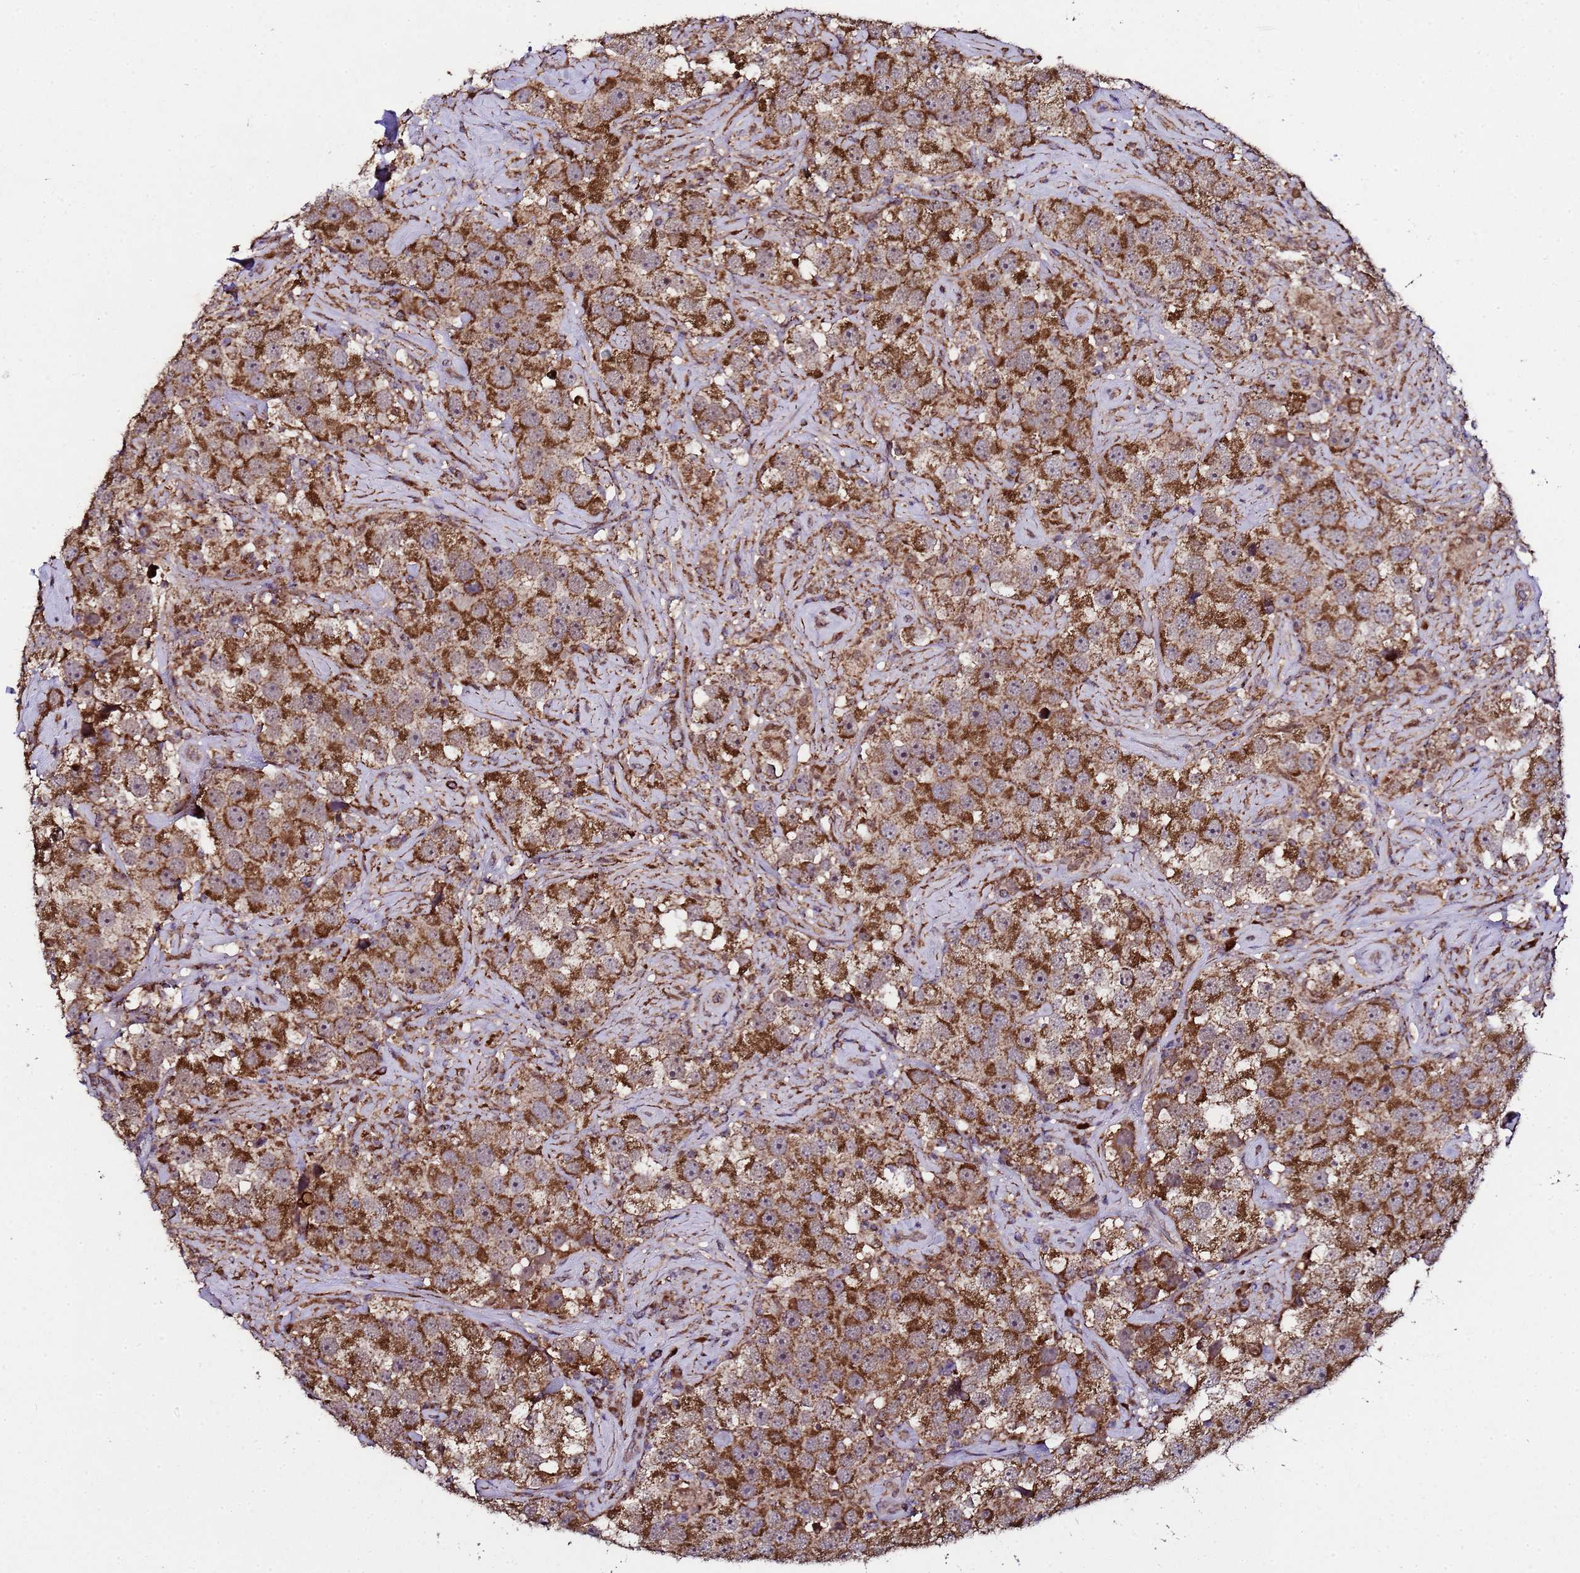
{"staining": {"intensity": "strong", "quantity": ">75%", "location": "cytoplasmic/membranous"}, "tissue": "testis cancer", "cell_type": "Tumor cells", "image_type": "cancer", "snomed": [{"axis": "morphology", "description": "Seminoma, NOS"}, {"axis": "topography", "description": "Testis"}], "caption": "There is high levels of strong cytoplasmic/membranous expression in tumor cells of seminoma (testis), as demonstrated by immunohistochemical staining (brown color).", "gene": "HSPBAP1", "patient": {"sex": "male", "age": 49}}